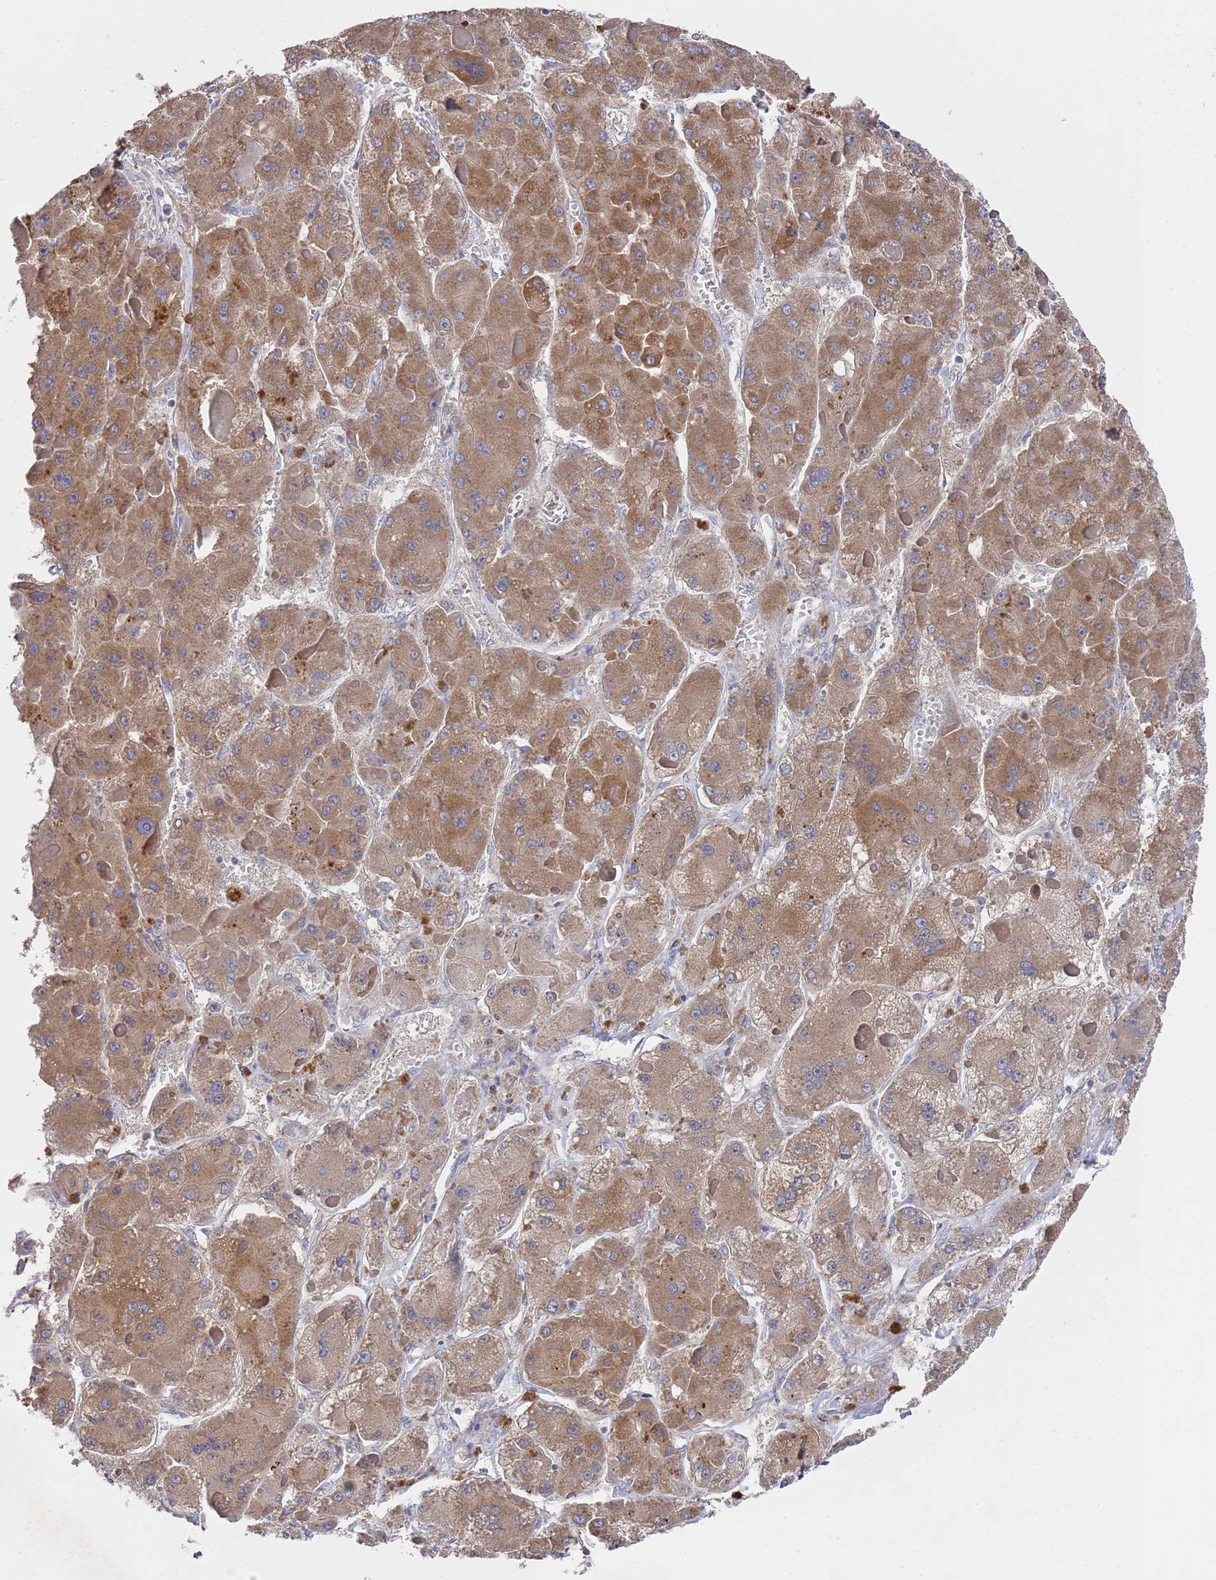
{"staining": {"intensity": "moderate", "quantity": ">75%", "location": "cytoplasmic/membranous"}, "tissue": "liver cancer", "cell_type": "Tumor cells", "image_type": "cancer", "snomed": [{"axis": "morphology", "description": "Carcinoma, Hepatocellular, NOS"}, {"axis": "topography", "description": "Liver"}], "caption": "High-power microscopy captured an immunohistochemistry image of liver cancer (hepatocellular carcinoma), revealing moderate cytoplasmic/membranous positivity in approximately >75% of tumor cells. (IHC, brightfield microscopy, high magnification).", "gene": "NPEPPS", "patient": {"sex": "female", "age": 73}}